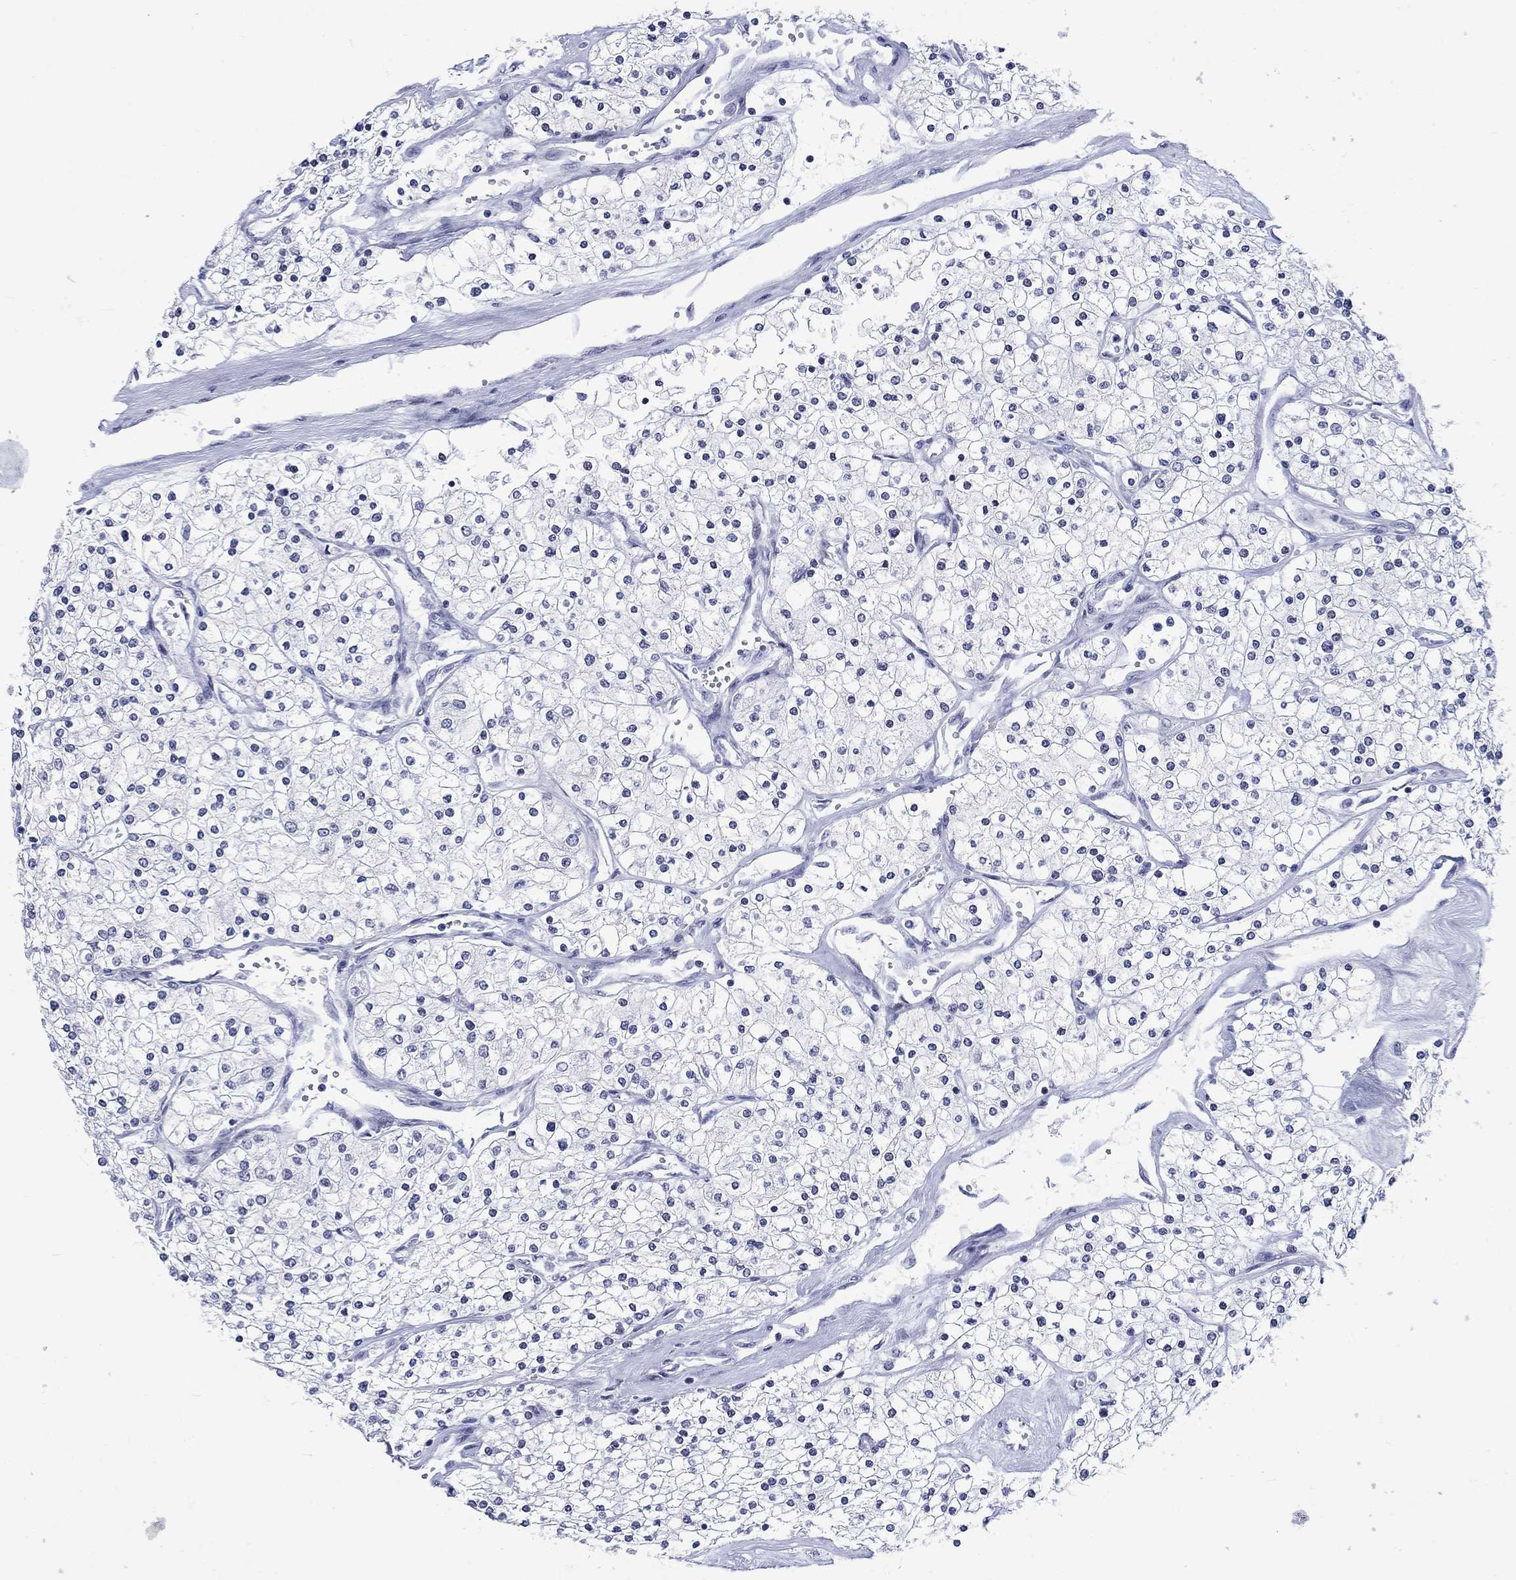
{"staining": {"intensity": "negative", "quantity": "none", "location": "none"}, "tissue": "renal cancer", "cell_type": "Tumor cells", "image_type": "cancer", "snomed": [{"axis": "morphology", "description": "Adenocarcinoma, NOS"}, {"axis": "topography", "description": "Kidney"}], "caption": "This is a micrograph of IHC staining of adenocarcinoma (renal), which shows no positivity in tumor cells. (DAB immunohistochemistry (IHC) visualized using brightfield microscopy, high magnification).", "gene": "CDCA2", "patient": {"sex": "male", "age": 80}}